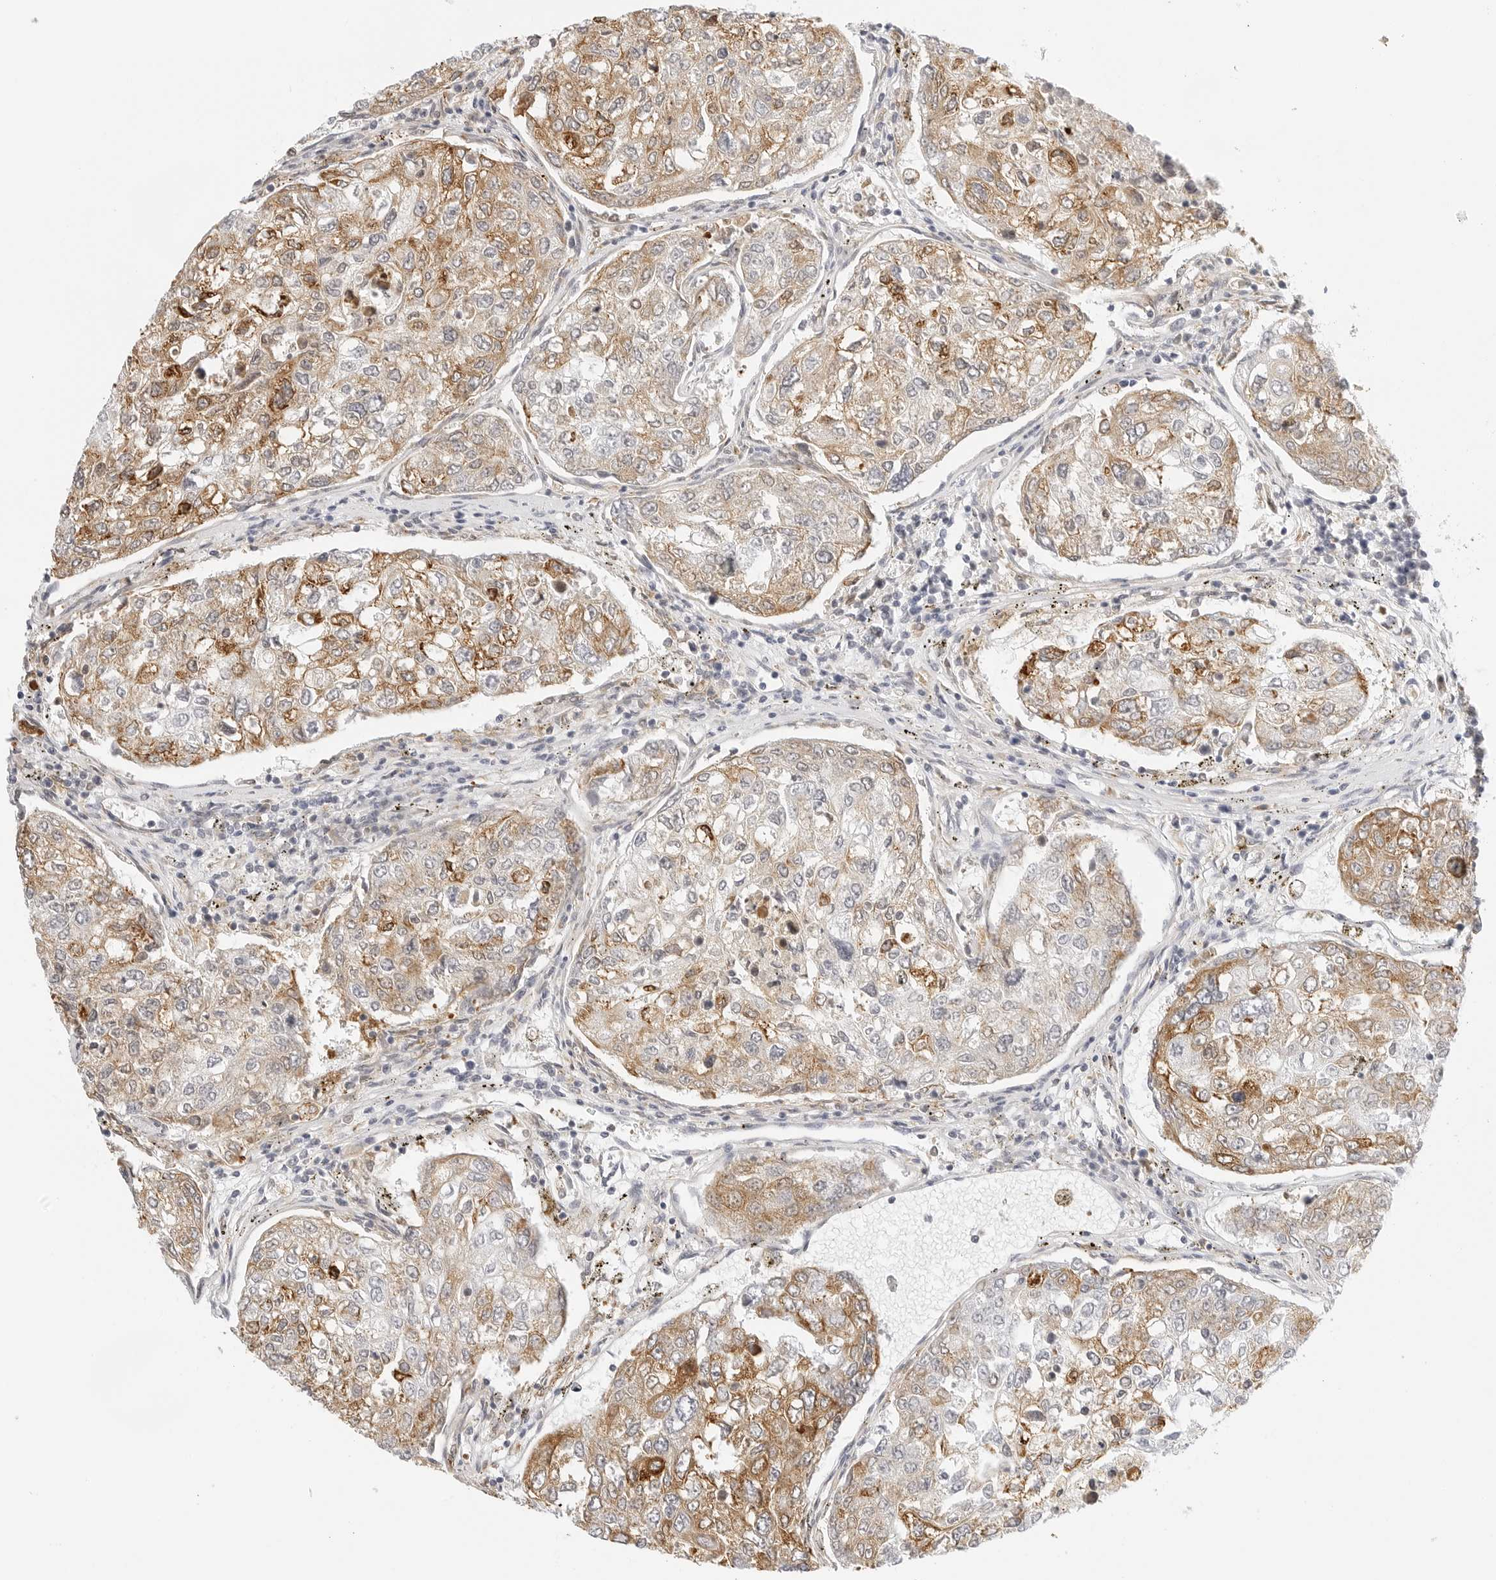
{"staining": {"intensity": "moderate", "quantity": "25%-75%", "location": "cytoplasmic/membranous"}, "tissue": "urothelial cancer", "cell_type": "Tumor cells", "image_type": "cancer", "snomed": [{"axis": "morphology", "description": "Urothelial carcinoma, High grade"}, {"axis": "topography", "description": "Lymph node"}, {"axis": "topography", "description": "Urinary bladder"}], "caption": "Human high-grade urothelial carcinoma stained with a protein marker reveals moderate staining in tumor cells.", "gene": "THEM4", "patient": {"sex": "male", "age": 51}}